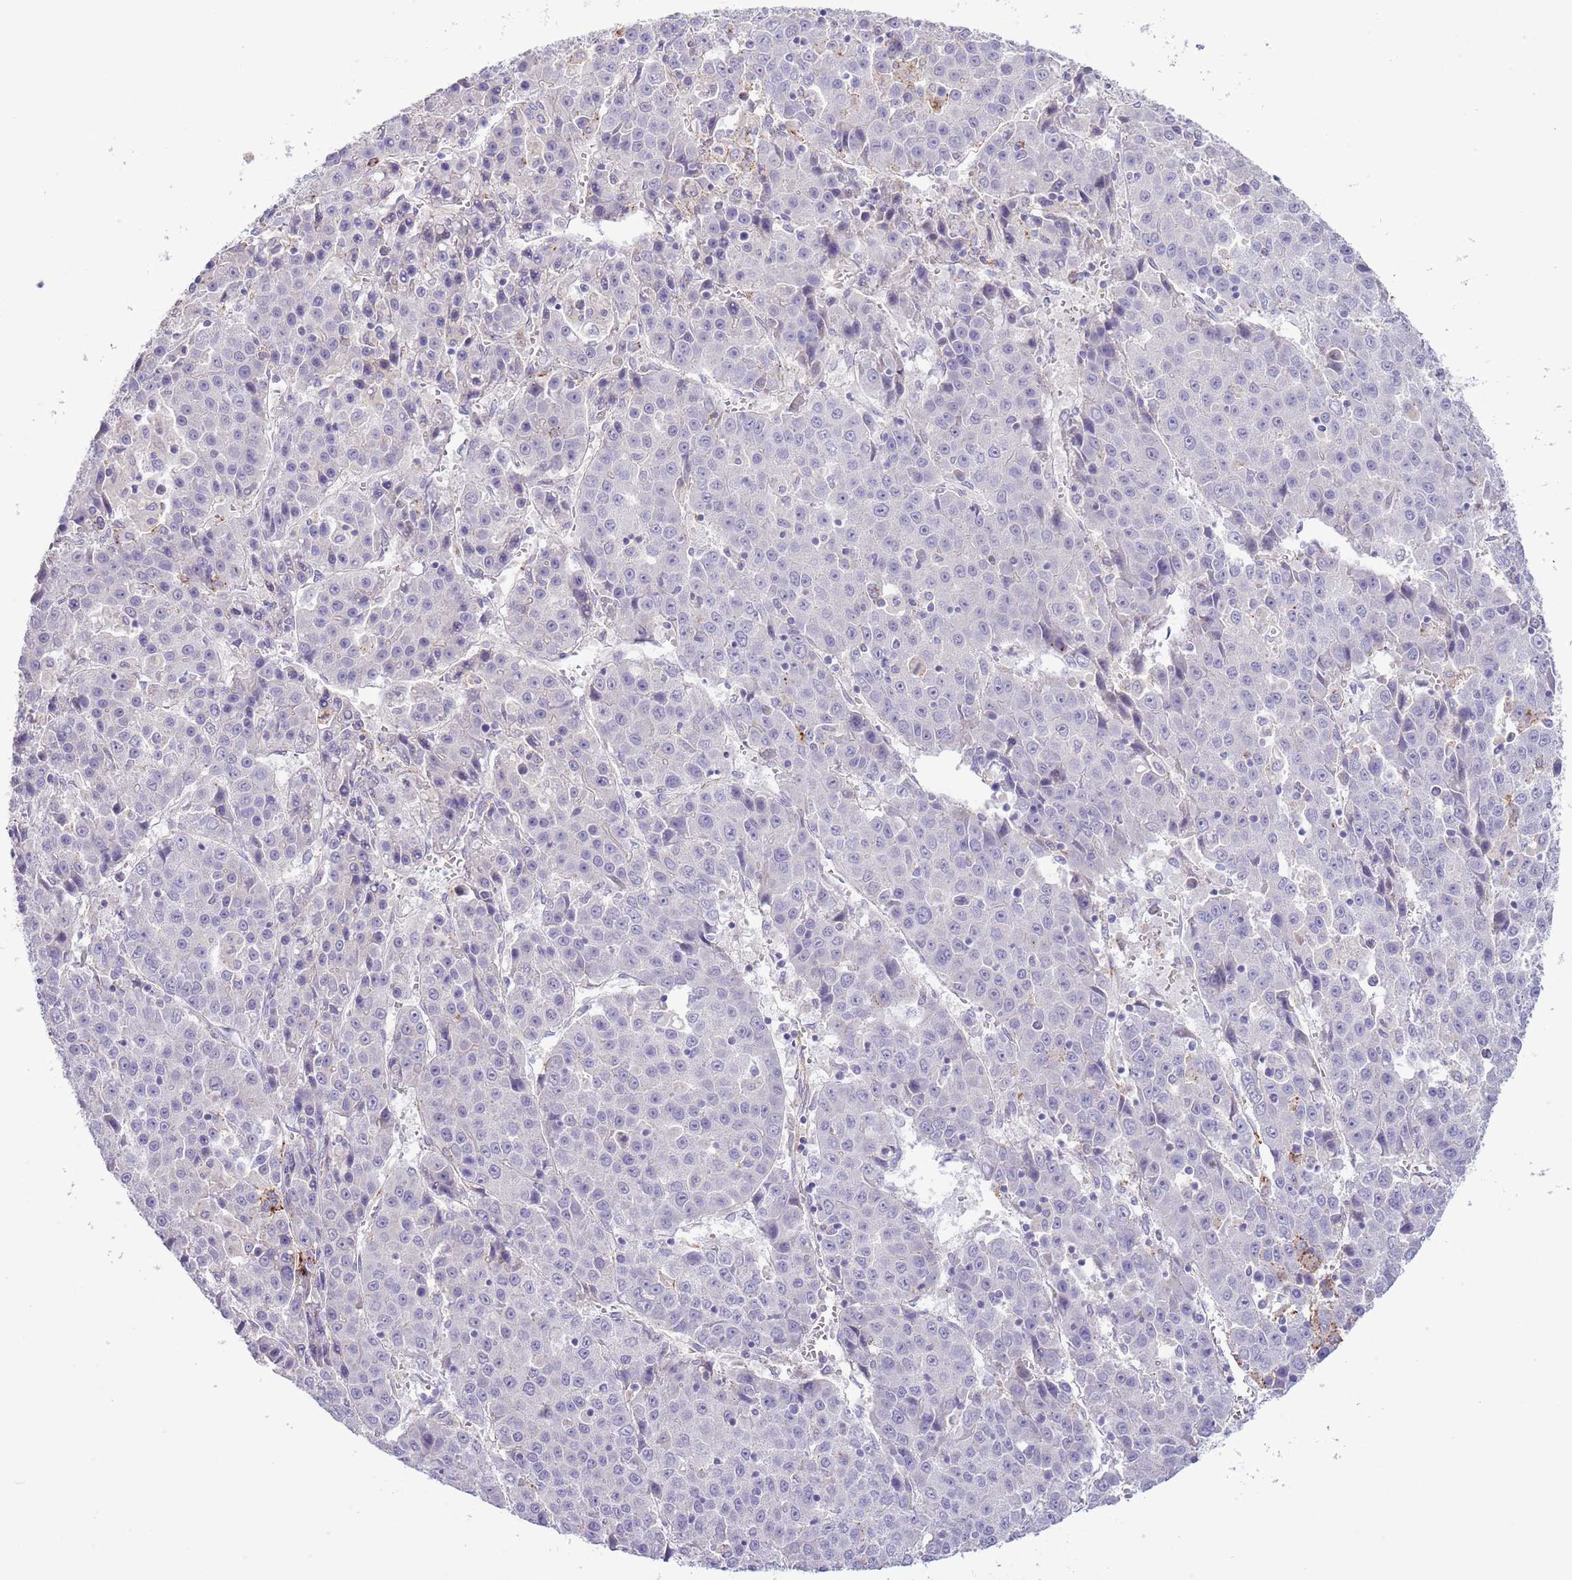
{"staining": {"intensity": "negative", "quantity": "none", "location": "none"}, "tissue": "liver cancer", "cell_type": "Tumor cells", "image_type": "cancer", "snomed": [{"axis": "morphology", "description": "Carcinoma, Hepatocellular, NOS"}, {"axis": "topography", "description": "Liver"}], "caption": "An immunohistochemistry (IHC) photomicrograph of liver cancer (hepatocellular carcinoma) is shown. There is no staining in tumor cells of liver cancer (hepatocellular carcinoma). (Stains: DAB (3,3'-diaminobenzidine) immunohistochemistry with hematoxylin counter stain, Microscopy: brightfield microscopy at high magnification).", "gene": "ABHD17A", "patient": {"sex": "female", "age": 53}}